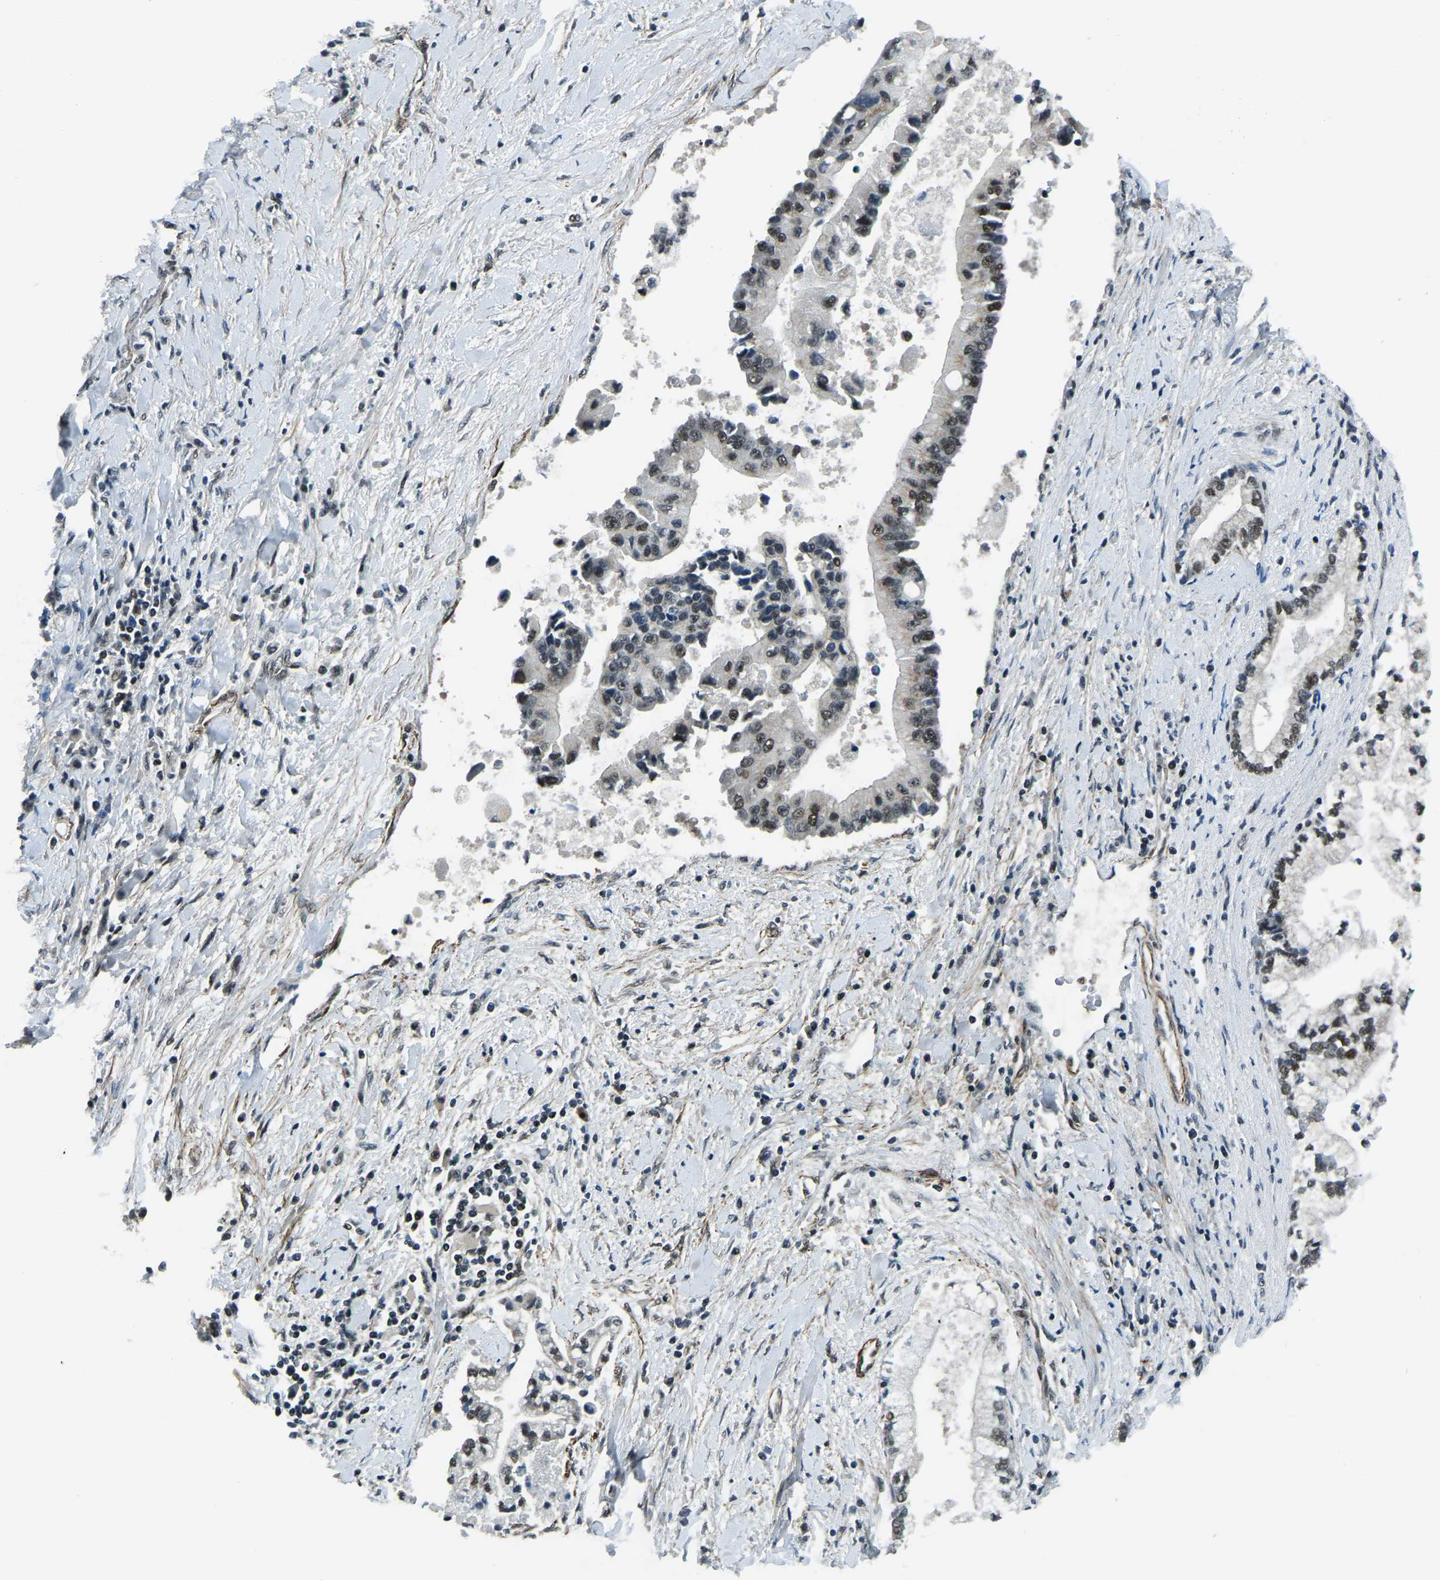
{"staining": {"intensity": "moderate", "quantity": "25%-75%", "location": "nuclear"}, "tissue": "liver cancer", "cell_type": "Tumor cells", "image_type": "cancer", "snomed": [{"axis": "morphology", "description": "Cholangiocarcinoma"}, {"axis": "topography", "description": "Liver"}], "caption": "Human cholangiocarcinoma (liver) stained for a protein (brown) exhibits moderate nuclear positive positivity in about 25%-75% of tumor cells.", "gene": "PRCC", "patient": {"sex": "male", "age": 50}}